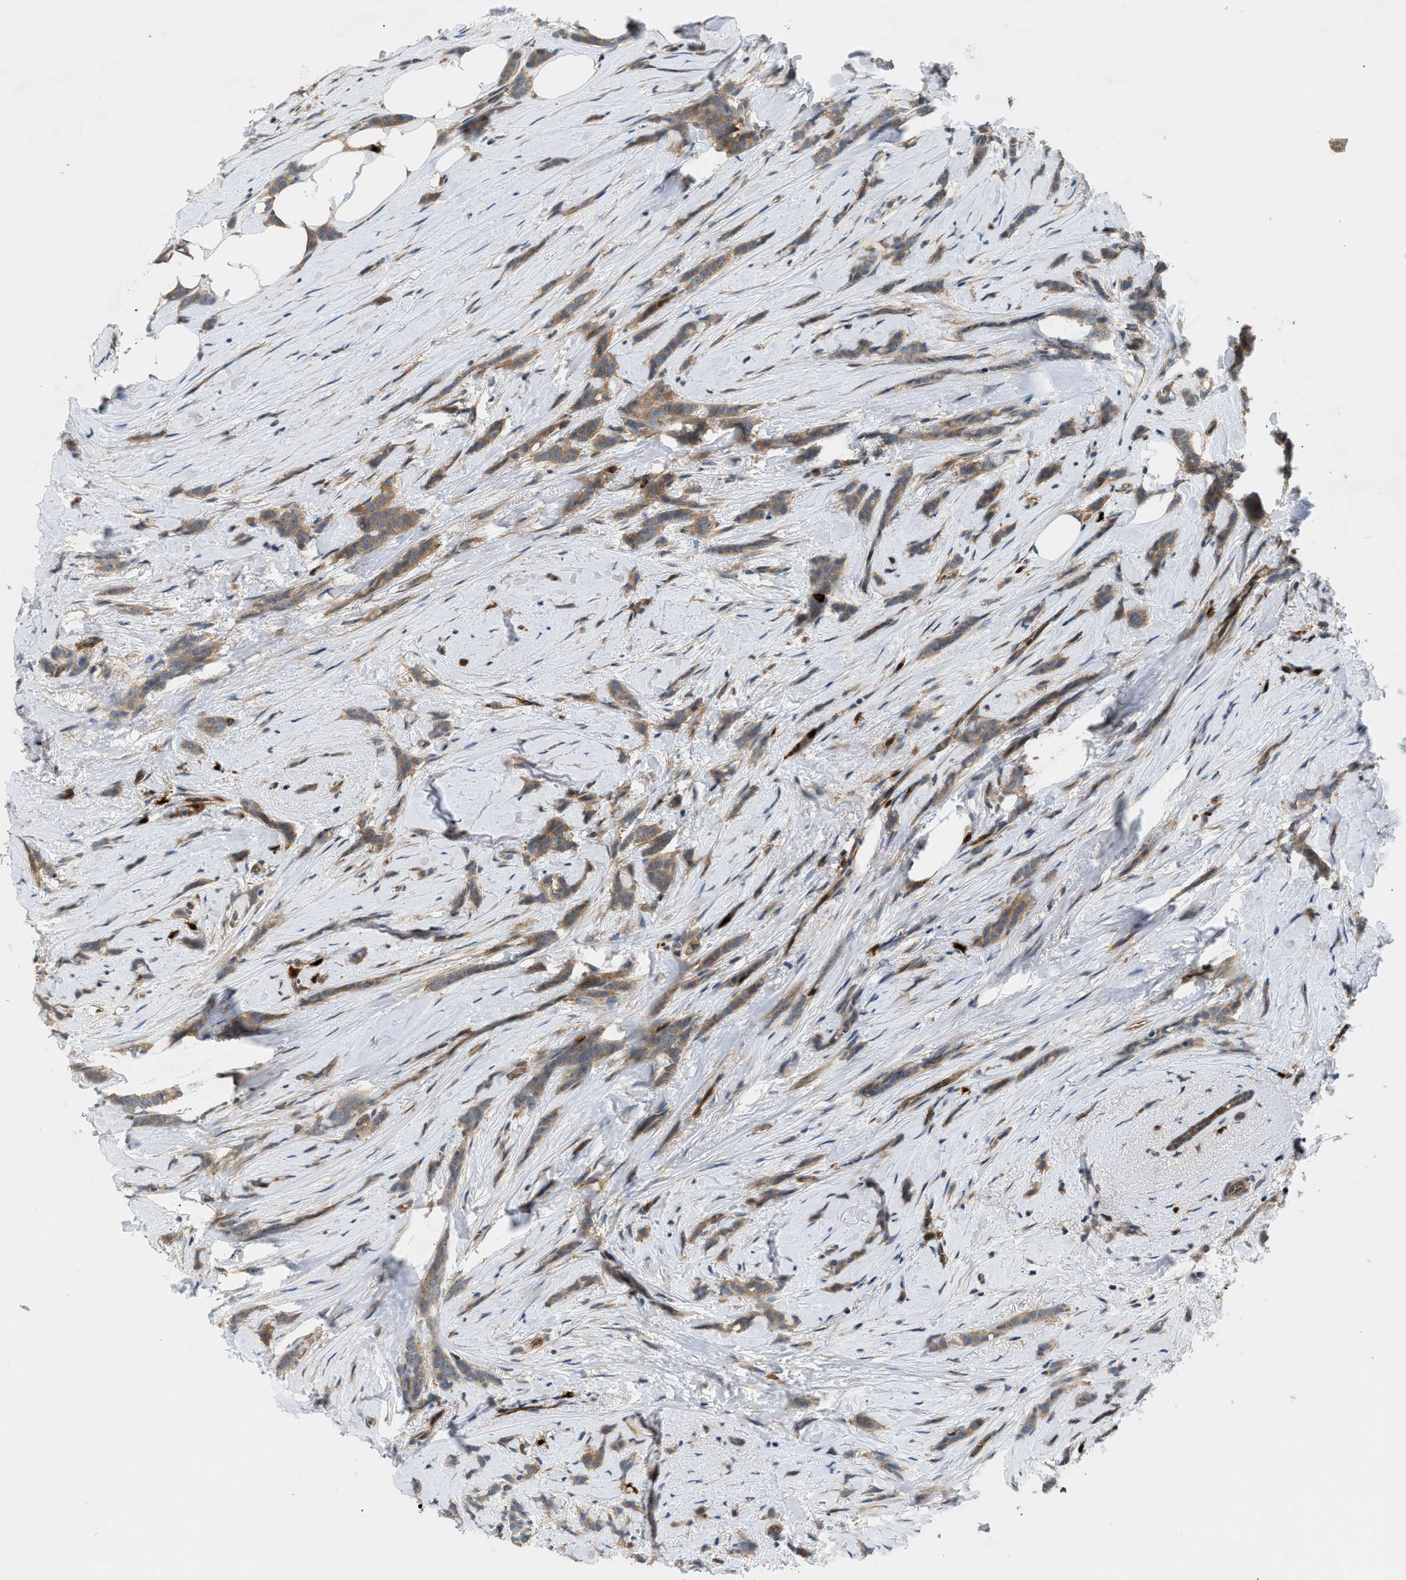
{"staining": {"intensity": "weak", "quantity": ">75%", "location": "cytoplasmic/membranous"}, "tissue": "breast cancer", "cell_type": "Tumor cells", "image_type": "cancer", "snomed": [{"axis": "morphology", "description": "Lobular carcinoma, in situ"}, {"axis": "morphology", "description": "Lobular carcinoma"}, {"axis": "topography", "description": "Breast"}], "caption": "A brown stain labels weak cytoplasmic/membranous expression of a protein in human breast cancer (lobular carcinoma in situ) tumor cells.", "gene": "TRAK2", "patient": {"sex": "female", "age": 41}}